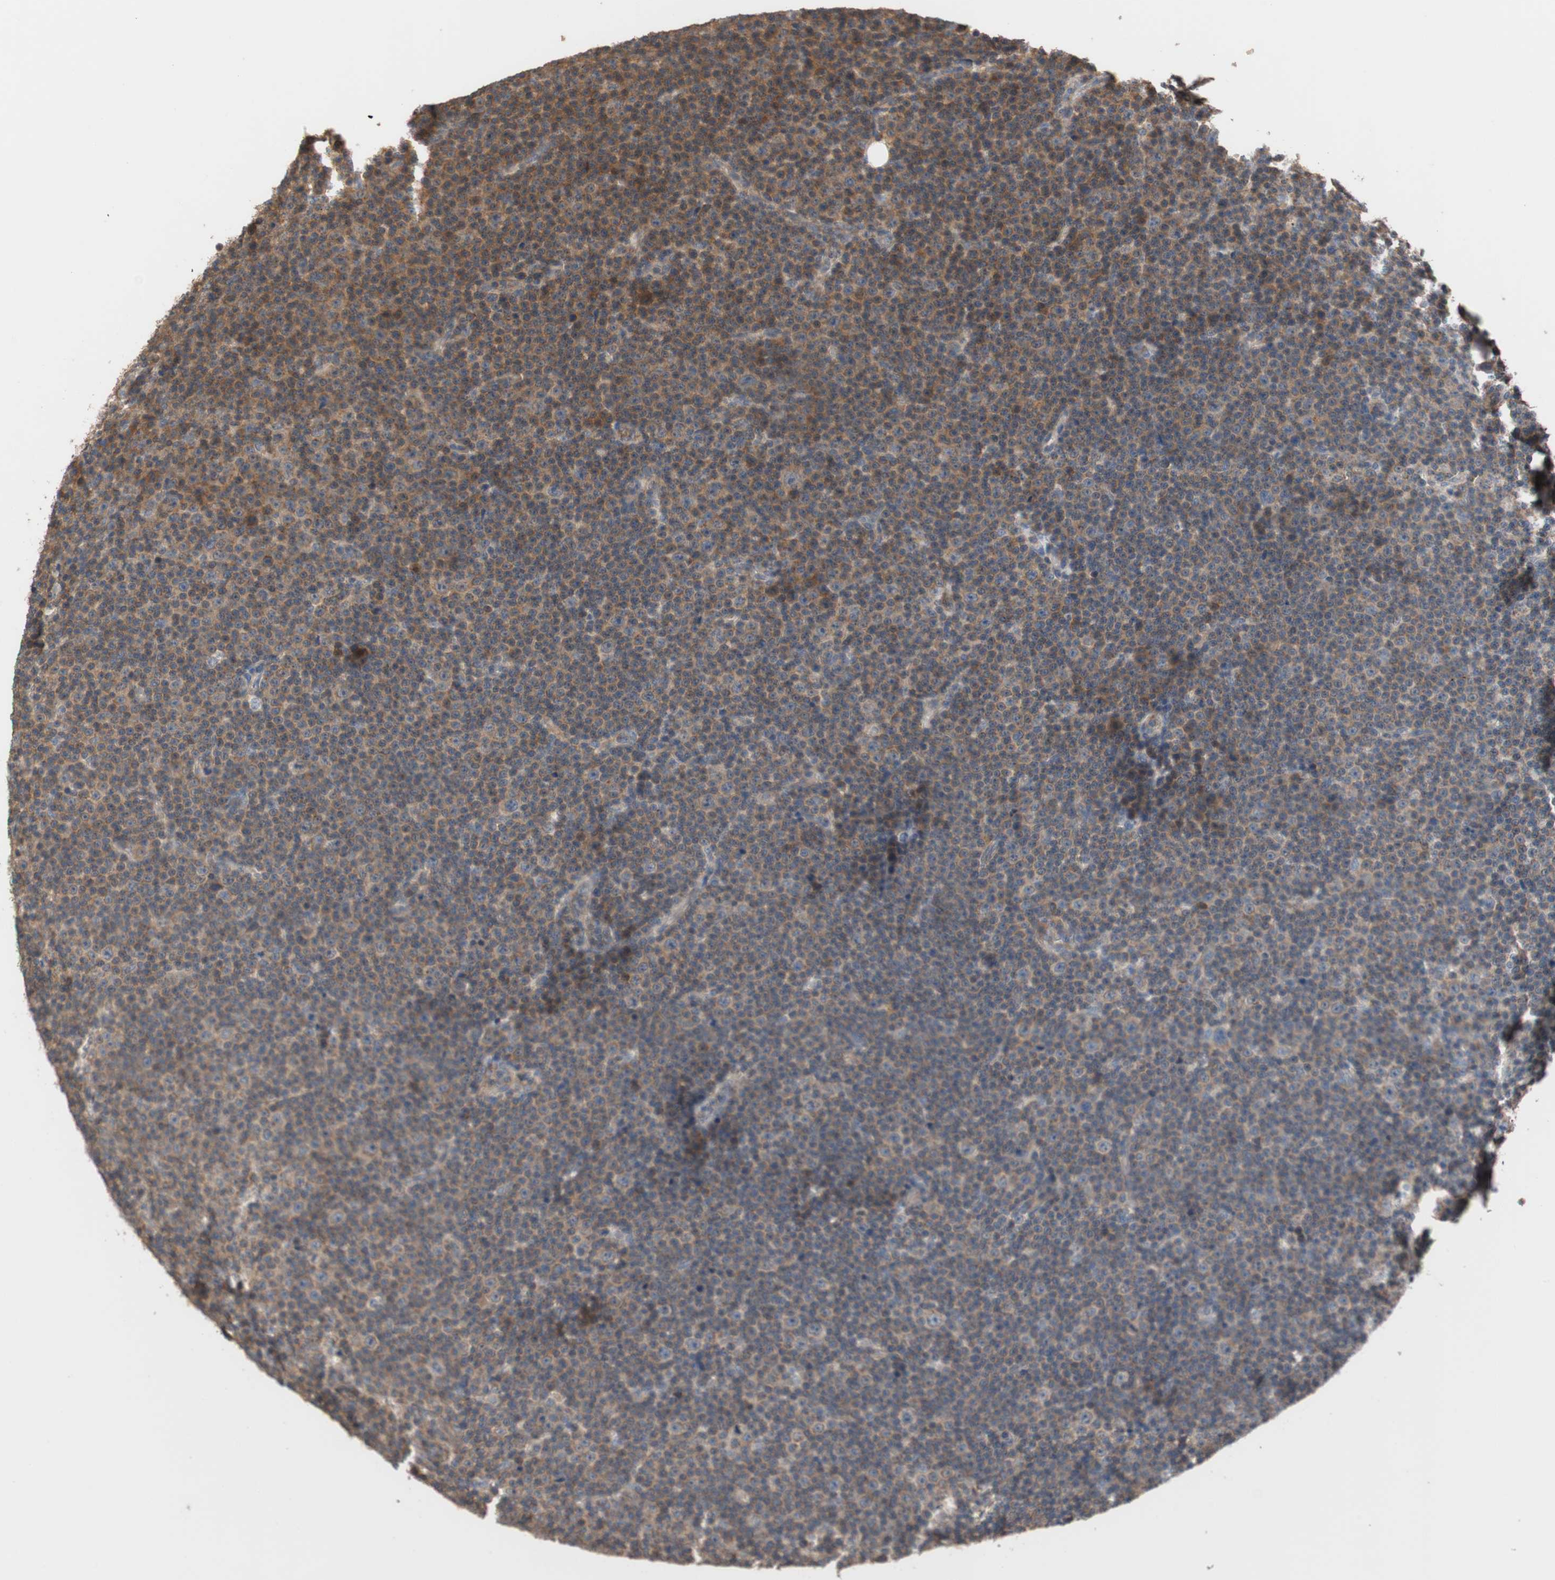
{"staining": {"intensity": "moderate", "quantity": ">75%", "location": "cytoplasmic/membranous"}, "tissue": "lymphoma", "cell_type": "Tumor cells", "image_type": "cancer", "snomed": [{"axis": "morphology", "description": "Malignant lymphoma, non-Hodgkin's type, Low grade"}, {"axis": "topography", "description": "Lymph node"}], "caption": "A photomicrograph of lymphoma stained for a protein reveals moderate cytoplasmic/membranous brown staining in tumor cells.", "gene": "MAP4K2", "patient": {"sex": "female", "age": 67}}